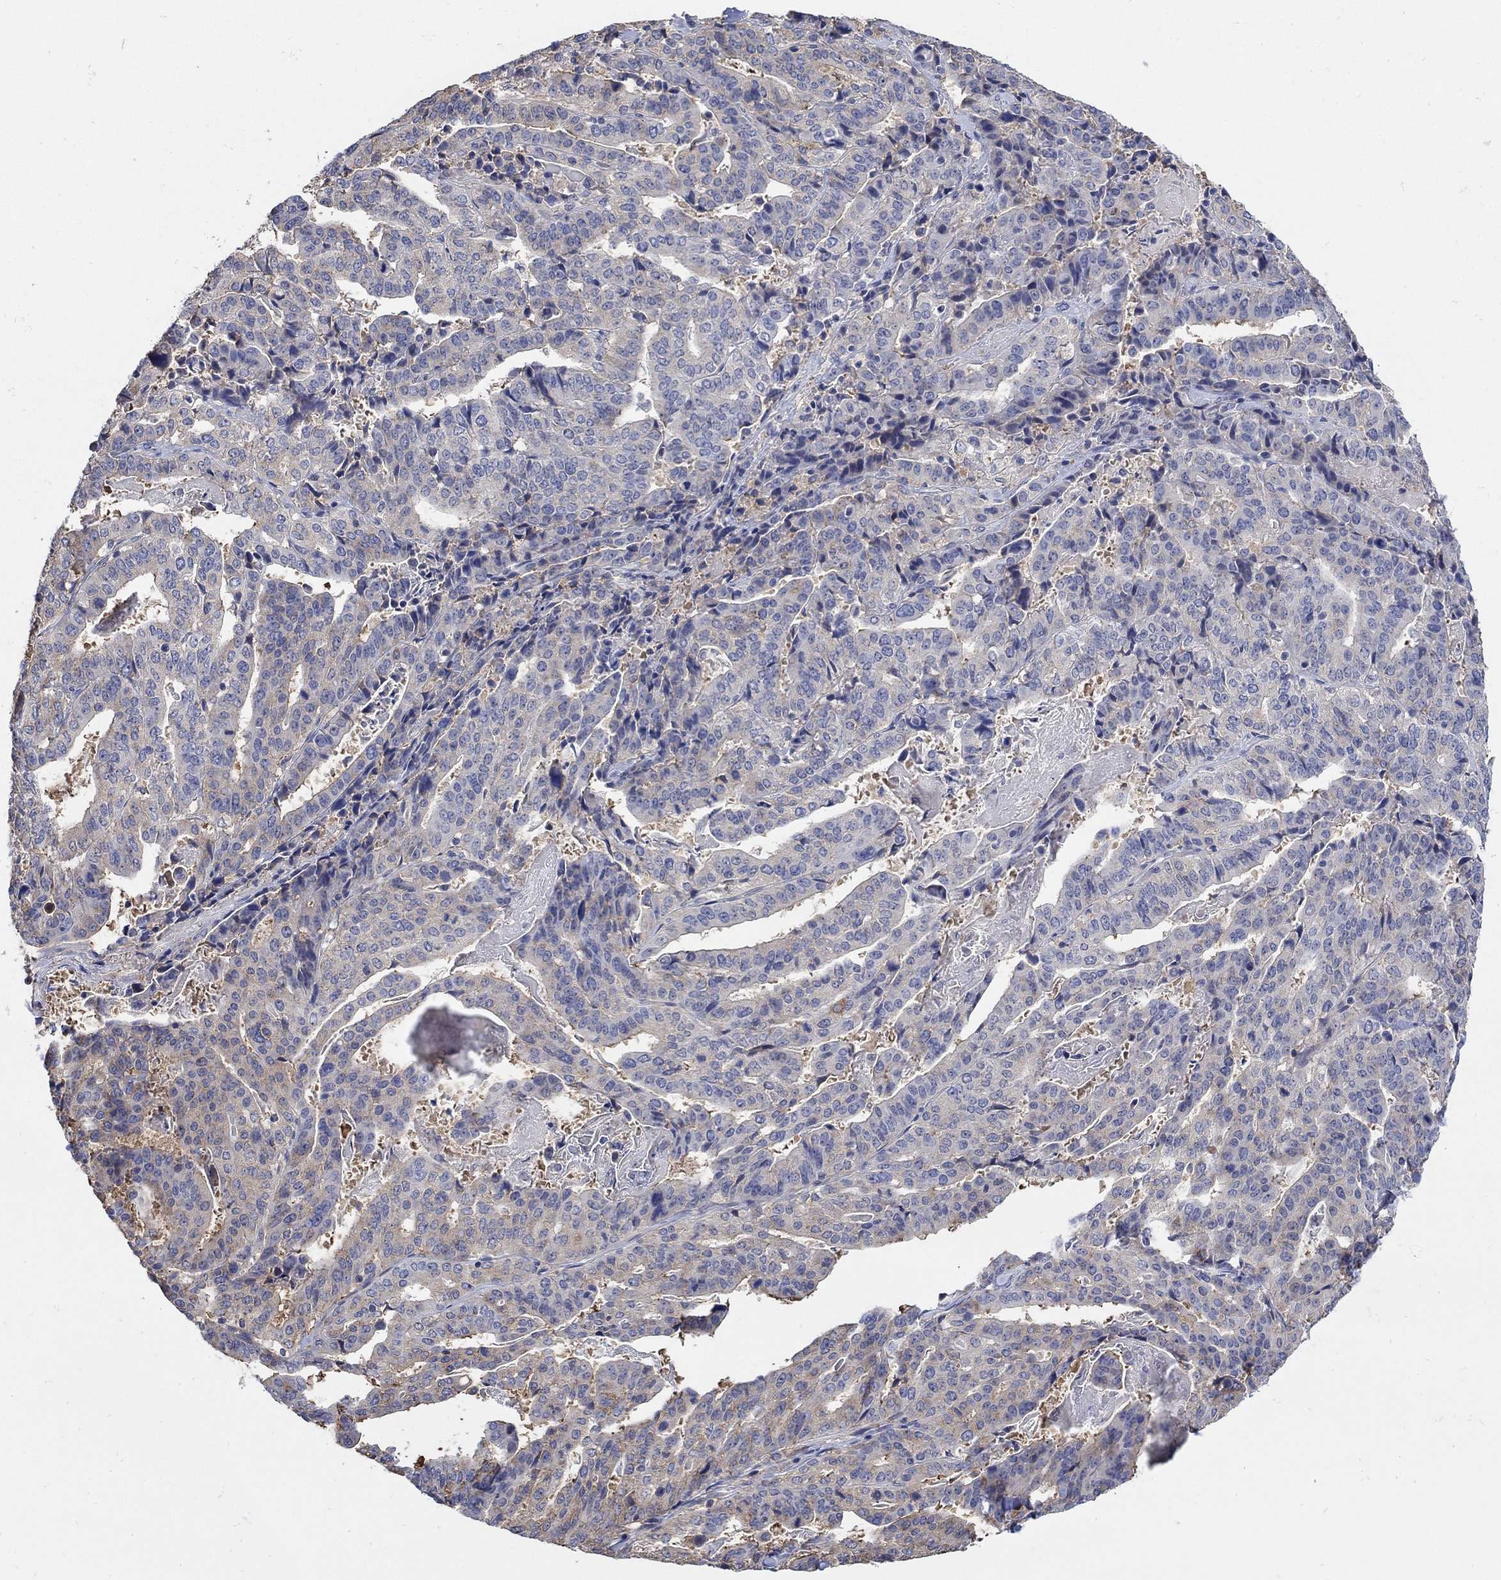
{"staining": {"intensity": "weak", "quantity": "<25%", "location": "cytoplasmic/membranous"}, "tissue": "stomach cancer", "cell_type": "Tumor cells", "image_type": "cancer", "snomed": [{"axis": "morphology", "description": "Adenocarcinoma, NOS"}, {"axis": "topography", "description": "Stomach"}], "caption": "Human stomach cancer stained for a protein using IHC shows no staining in tumor cells.", "gene": "TEKT3", "patient": {"sex": "male", "age": 48}}